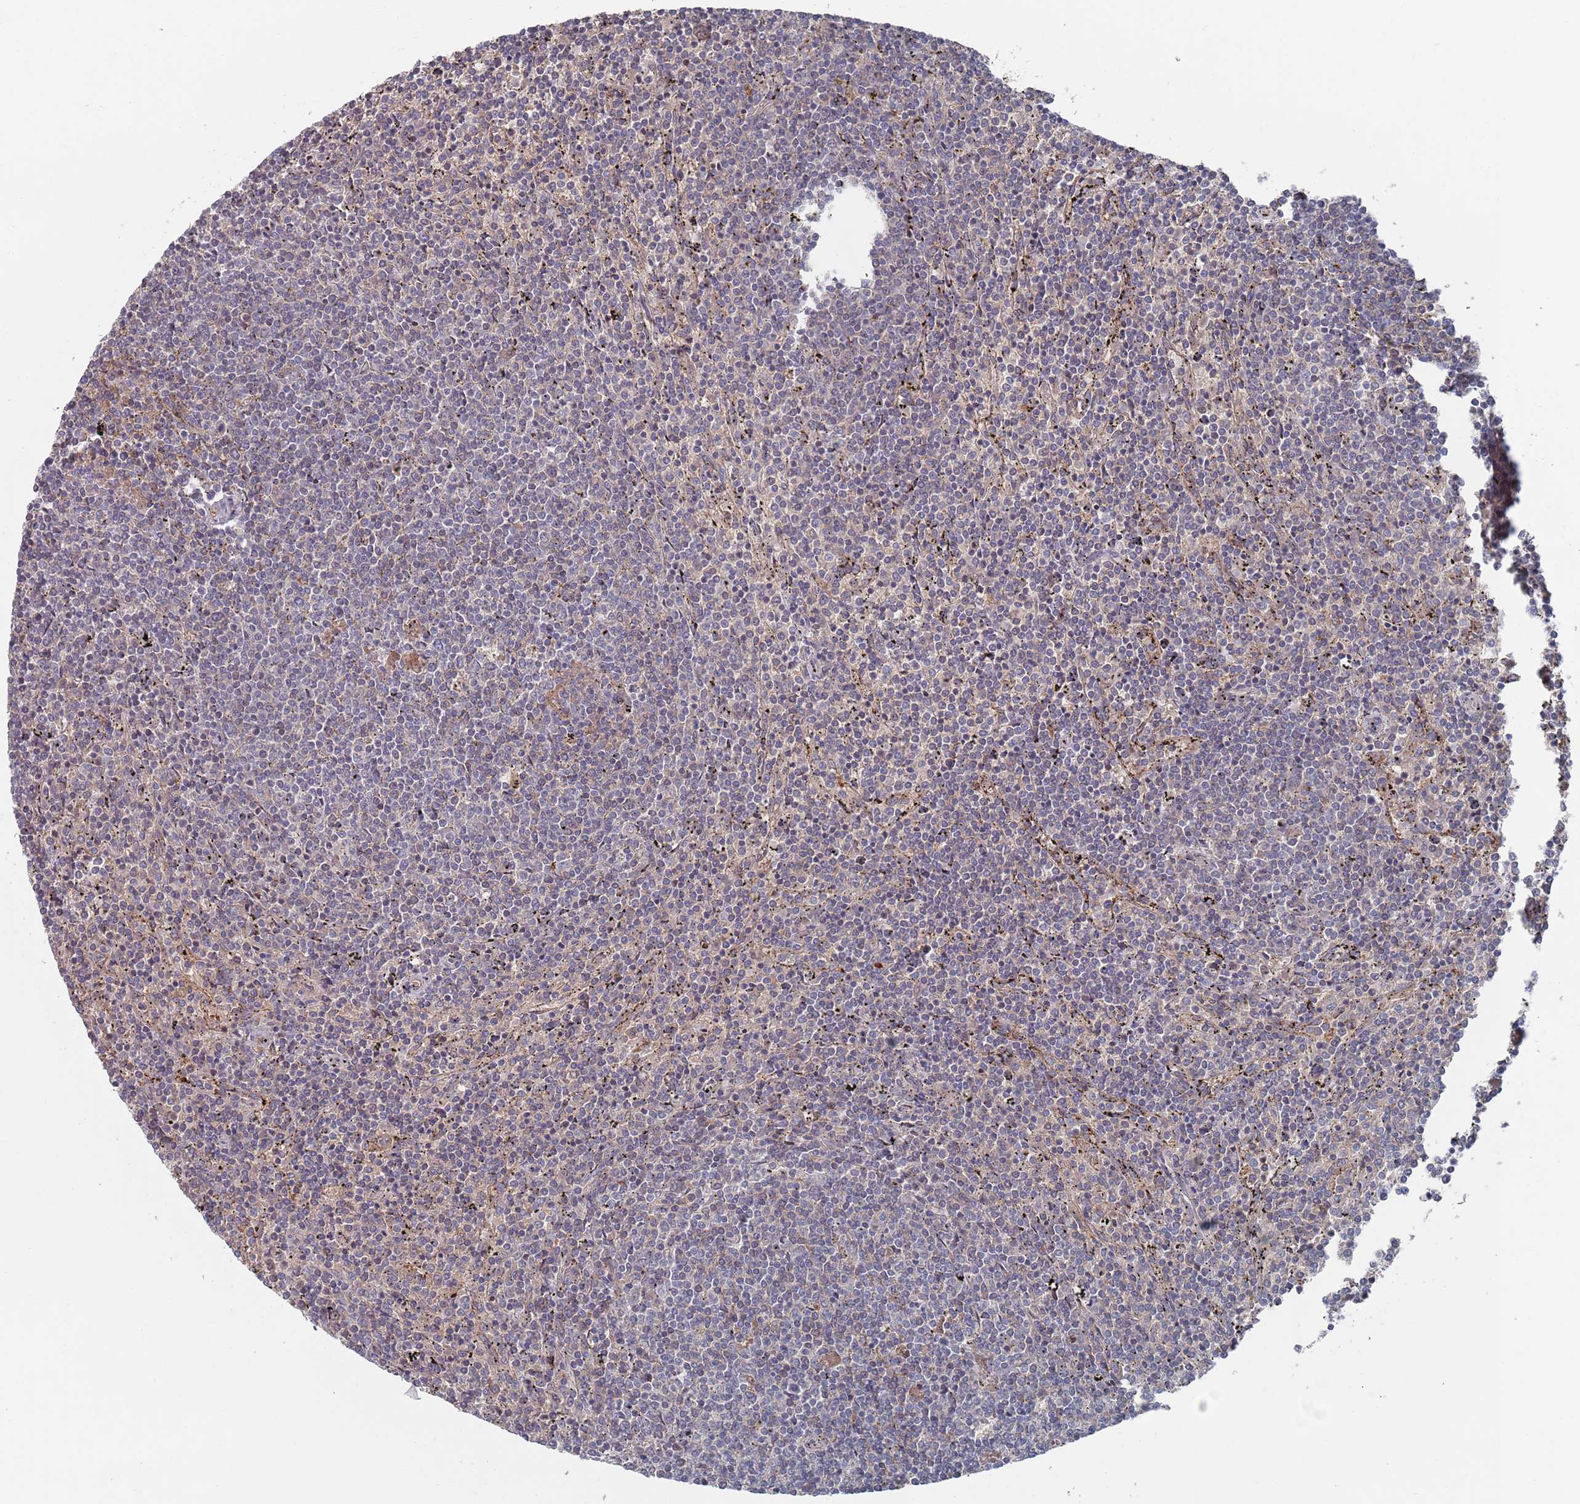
{"staining": {"intensity": "negative", "quantity": "none", "location": "none"}, "tissue": "lymphoma", "cell_type": "Tumor cells", "image_type": "cancer", "snomed": [{"axis": "morphology", "description": "Malignant lymphoma, non-Hodgkin's type, Low grade"}, {"axis": "topography", "description": "Spleen"}], "caption": "The IHC image has no significant expression in tumor cells of malignant lymphoma, non-Hodgkin's type (low-grade) tissue.", "gene": "PLEKHA4", "patient": {"sex": "female", "age": 50}}